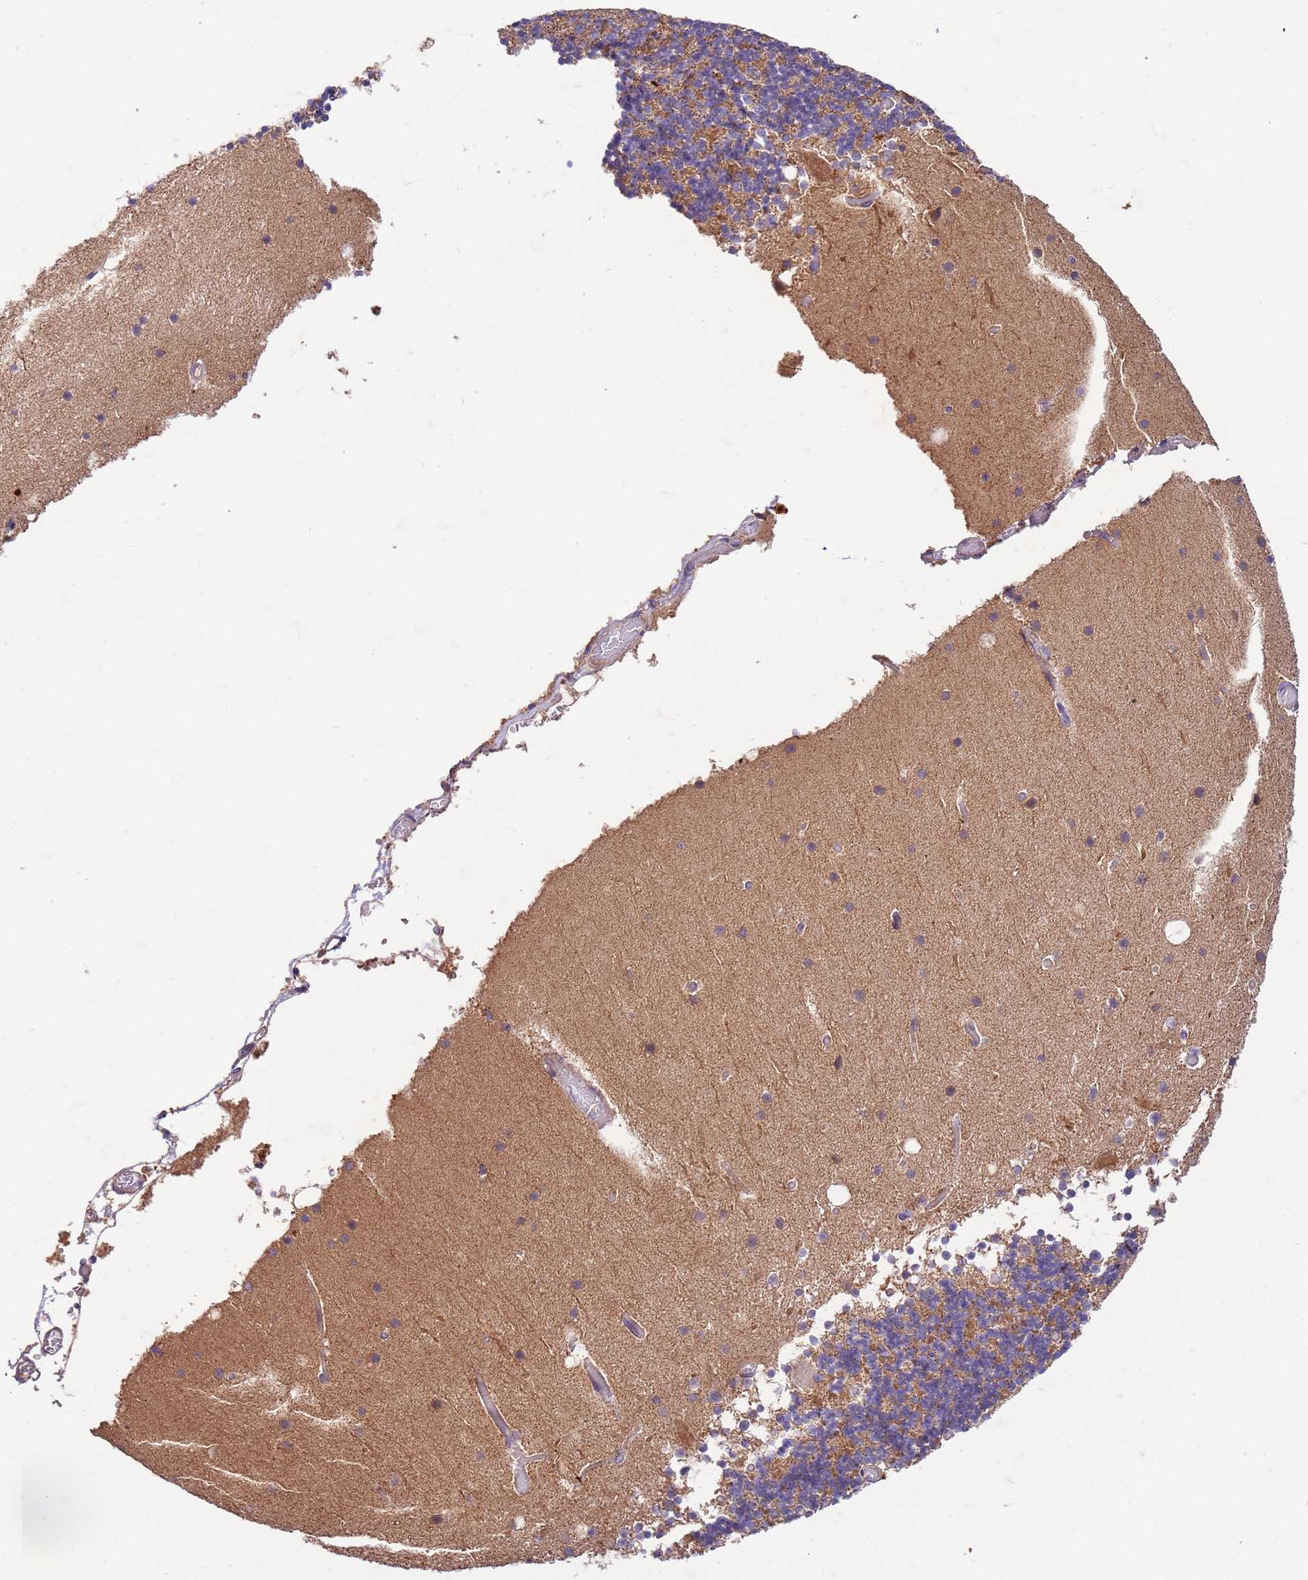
{"staining": {"intensity": "weak", "quantity": "25%-75%", "location": "cytoplasmic/membranous"}, "tissue": "cerebellum", "cell_type": "Cells in granular layer", "image_type": "normal", "snomed": [{"axis": "morphology", "description": "Normal tissue, NOS"}, {"axis": "topography", "description": "Cerebellum"}], "caption": "Weak cytoplasmic/membranous positivity for a protein is appreciated in approximately 25%-75% of cells in granular layer of normal cerebellum using IHC.", "gene": "OSBP", "patient": {"sex": "male", "age": 57}}